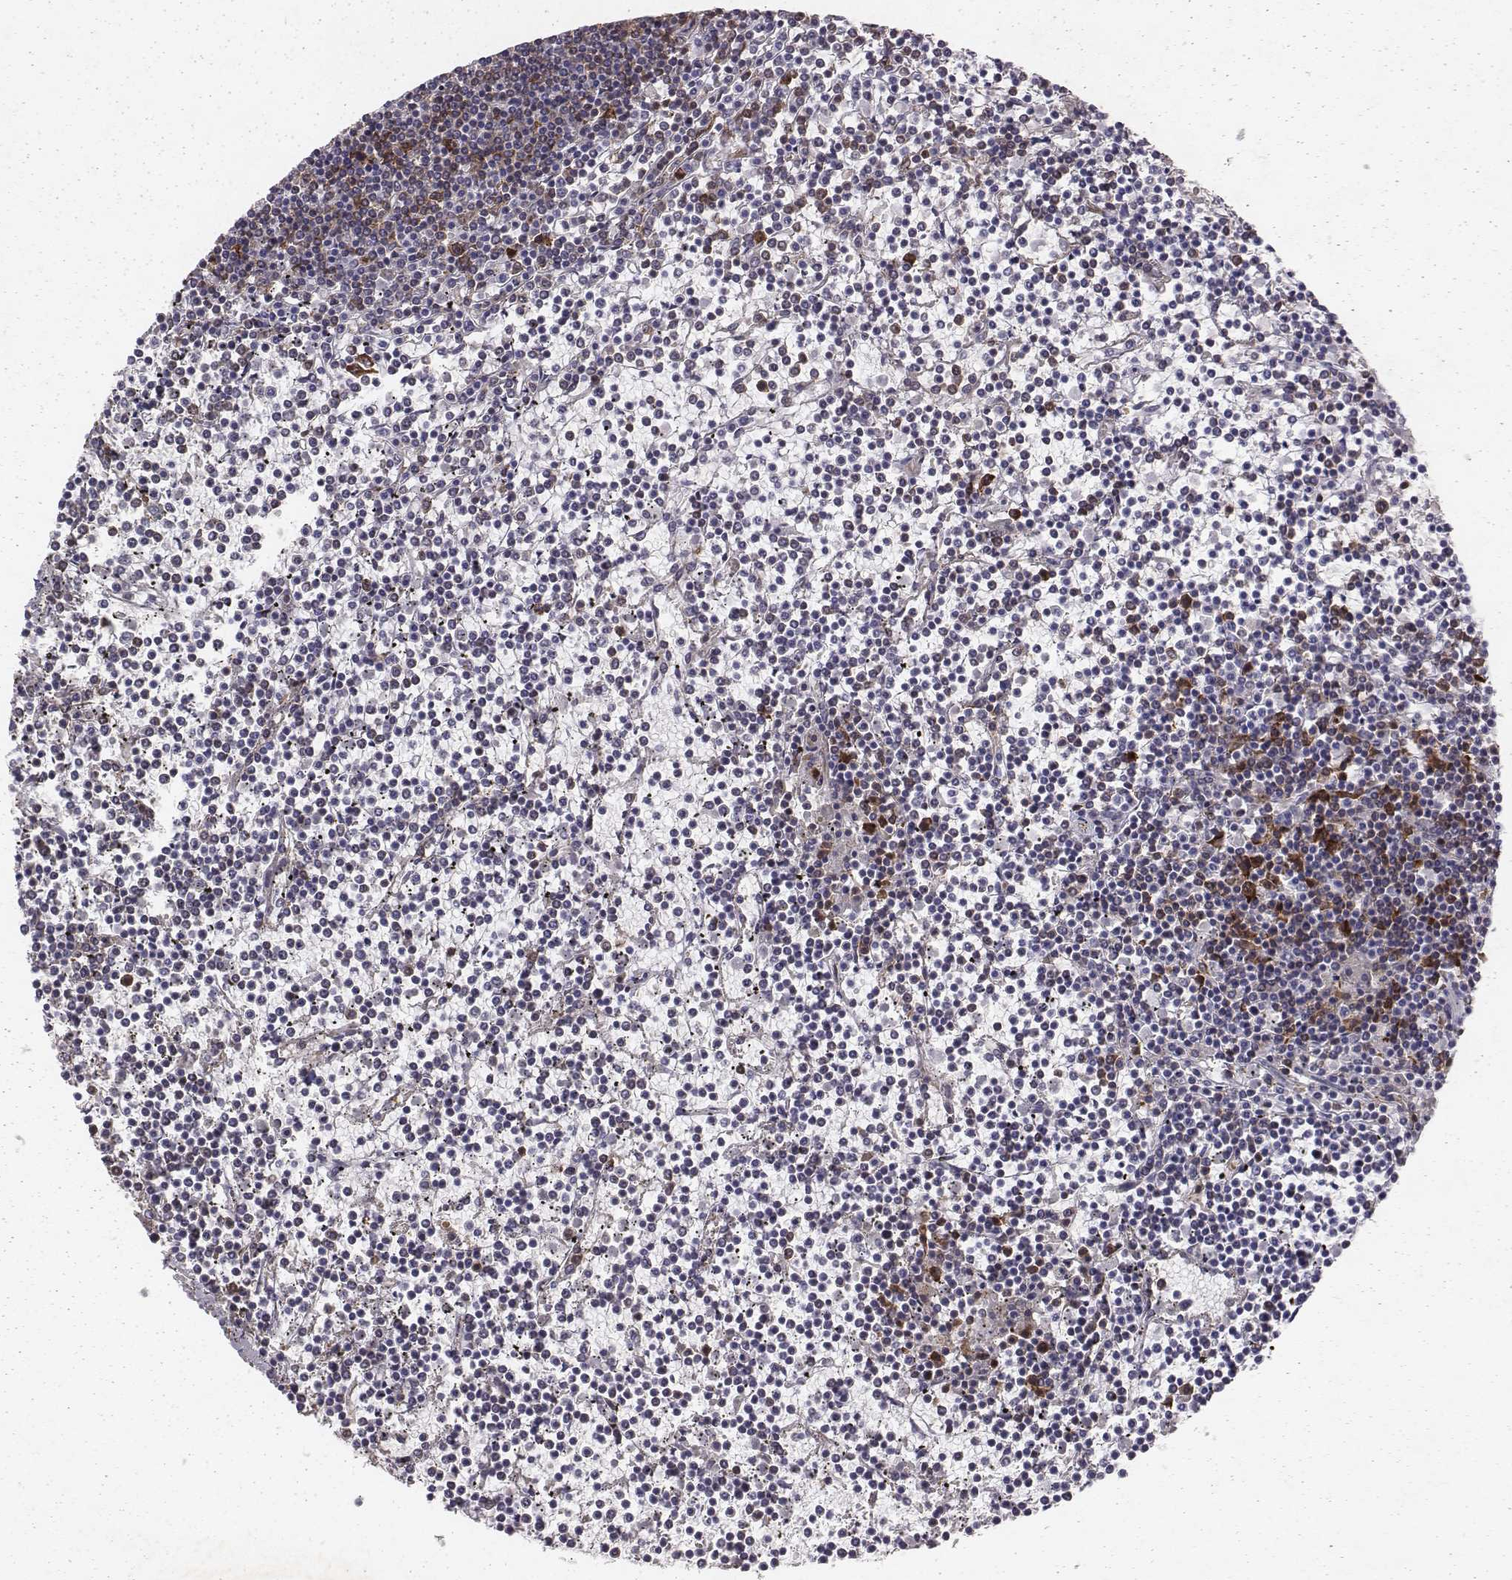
{"staining": {"intensity": "strong", "quantity": "<25%", "location": "cytoplasmic/membranous"}, "tissue": "lymphoma", "cell_type": "Tumor cells", "image_type": "cancer", "snomed": [{"axis": "morphology", "description": "Malignant lymphoma, non-Hodgkin's type, Low grade"}, {"axis": "topography", "description": "Spleen"}], "caption": "Lymphoma tissue displays strong cytoplasmic/membranous positivity in approximately <25% of tumor cells, visualized by immunohistochemistry.", "gene": "TXLNA", "patient": {"sex": "female", "age": 19}}